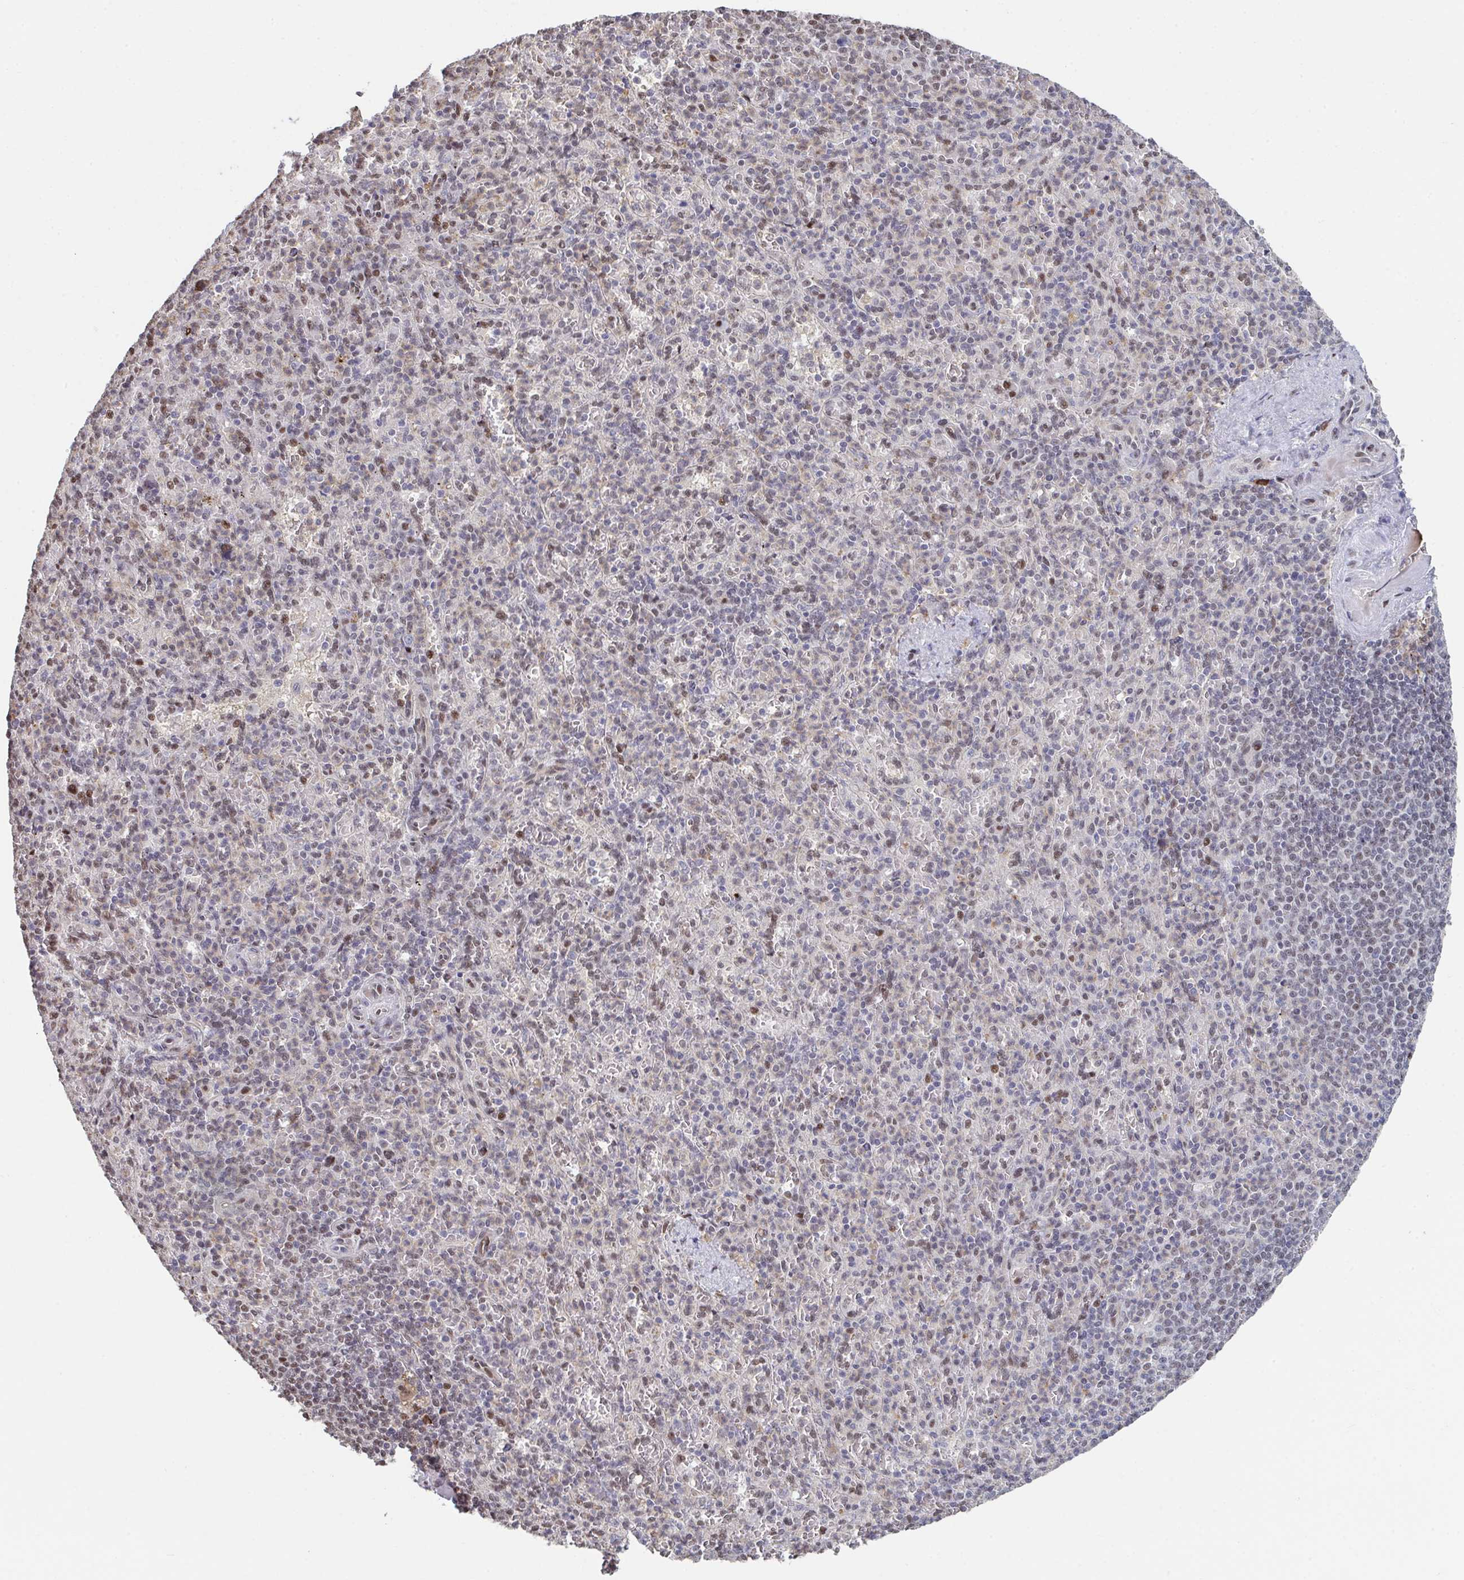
{"staining": {"intensity": "moderate", "quantity": "<25%", "location": "nuclear"}, "tissue": "spleen", "cell_type": "Cells in red pulp", "image_type": "normal", "snomed": [{"axis": "morphology", "description": "Normal tissue, NOS"}, {"axis": "topography", "description": "Spleen"}], "caption": "This is an image of IHC staining of unremarkable spleen, which shows moderate positivity in the nuclear of cells in red pulp.", "gene": "ACD", "patient": {"sex": "female", "age": 74}}